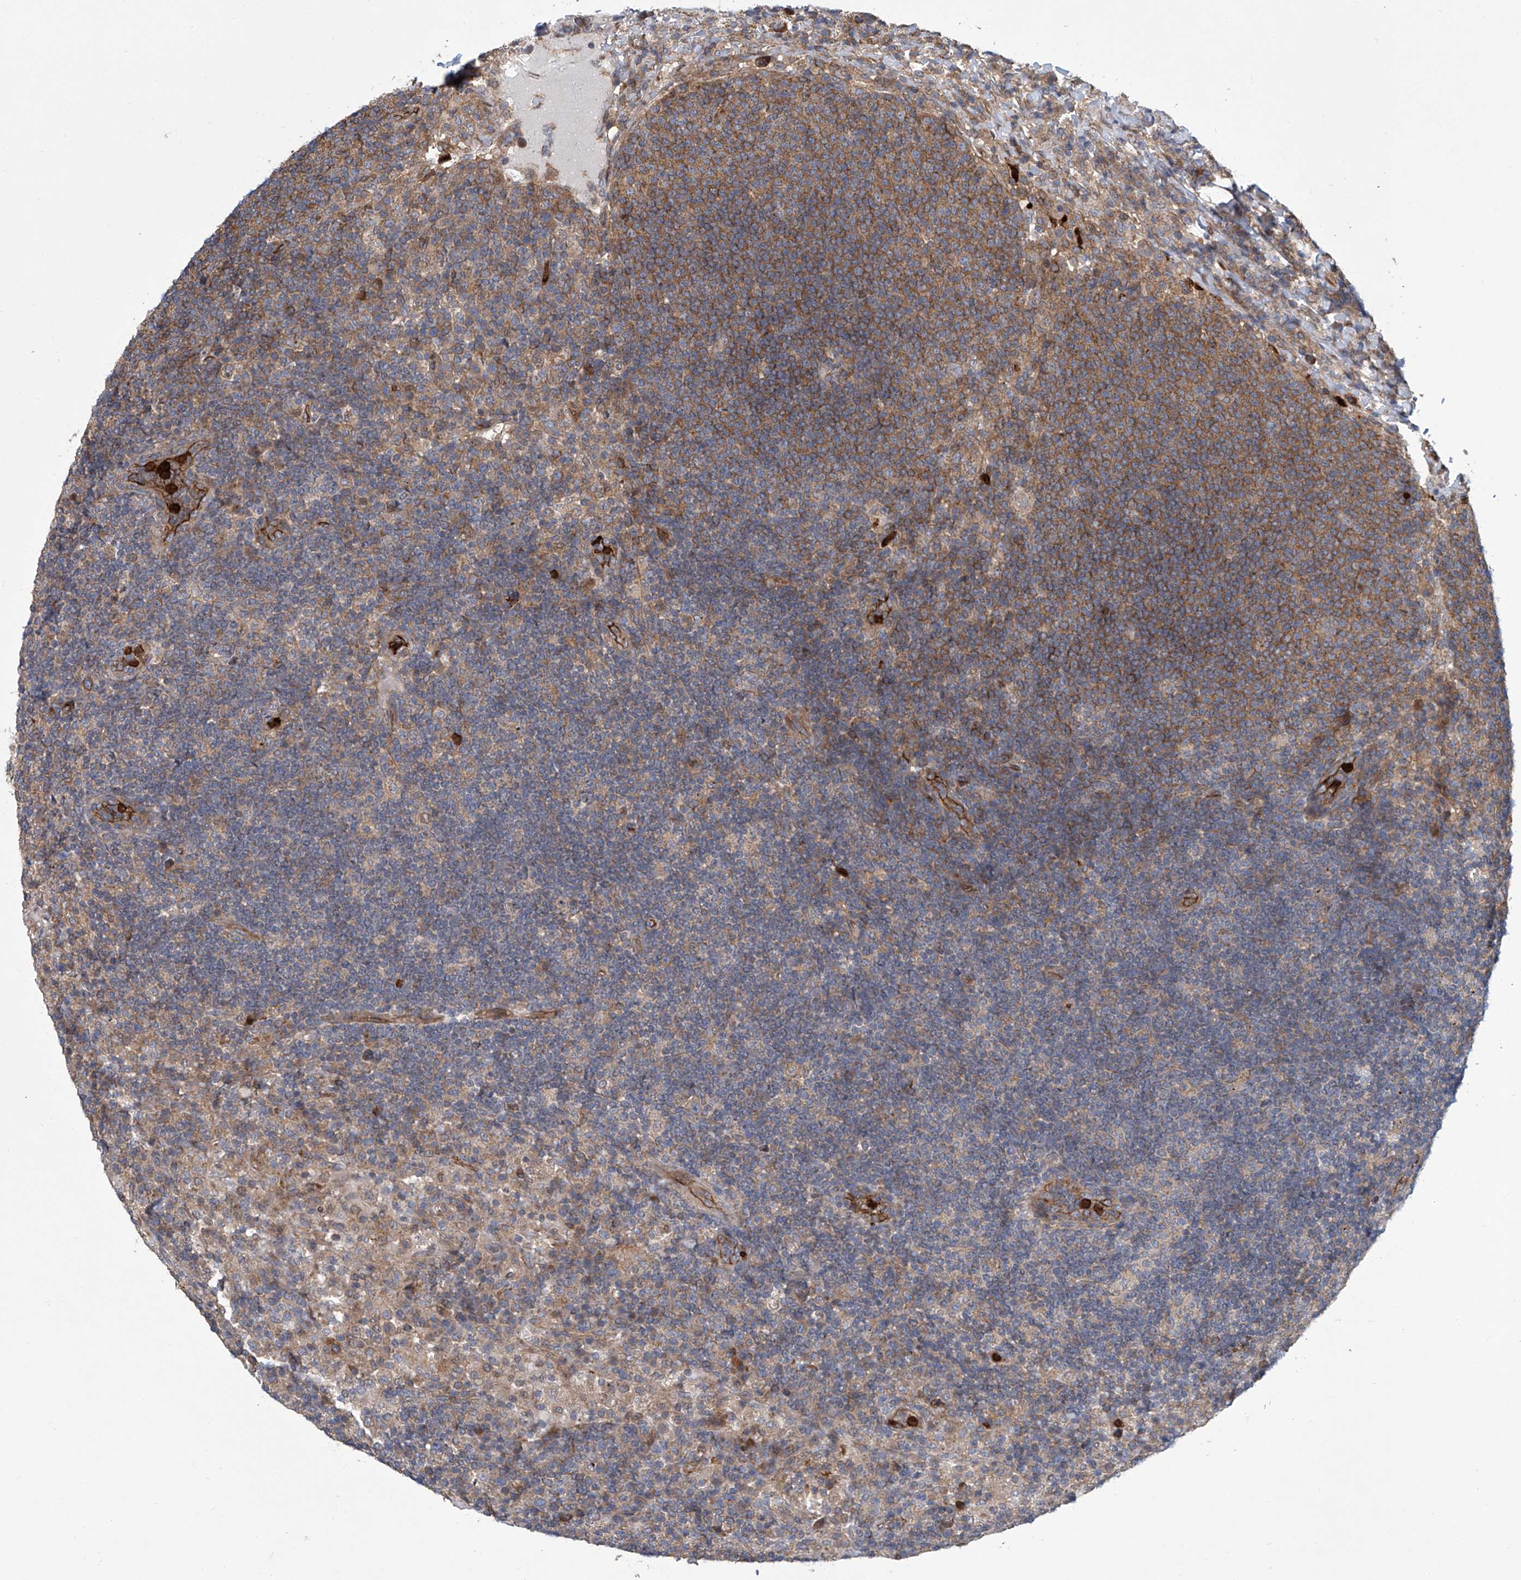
{"staining": {"intensity": "negative", "quantity": "none", "location": "none"}, "tissue": "lymph node", "cell_type": "Germinal center cells", "image_type": "normal", "snomed": [{"axis": "morphology", "description": "Normal tissue, NOS"}, {"axis": "topography", "description": "Lymph node"}], "caption": "This micrograph is of unremarkable lymph node stained with IHC to label a protein in brown with the nuclei are counter-stained blue. There is no staining in germinal center cells.", "gene": "EIF2D", "patient": {"sex": "female", "age": 53}}